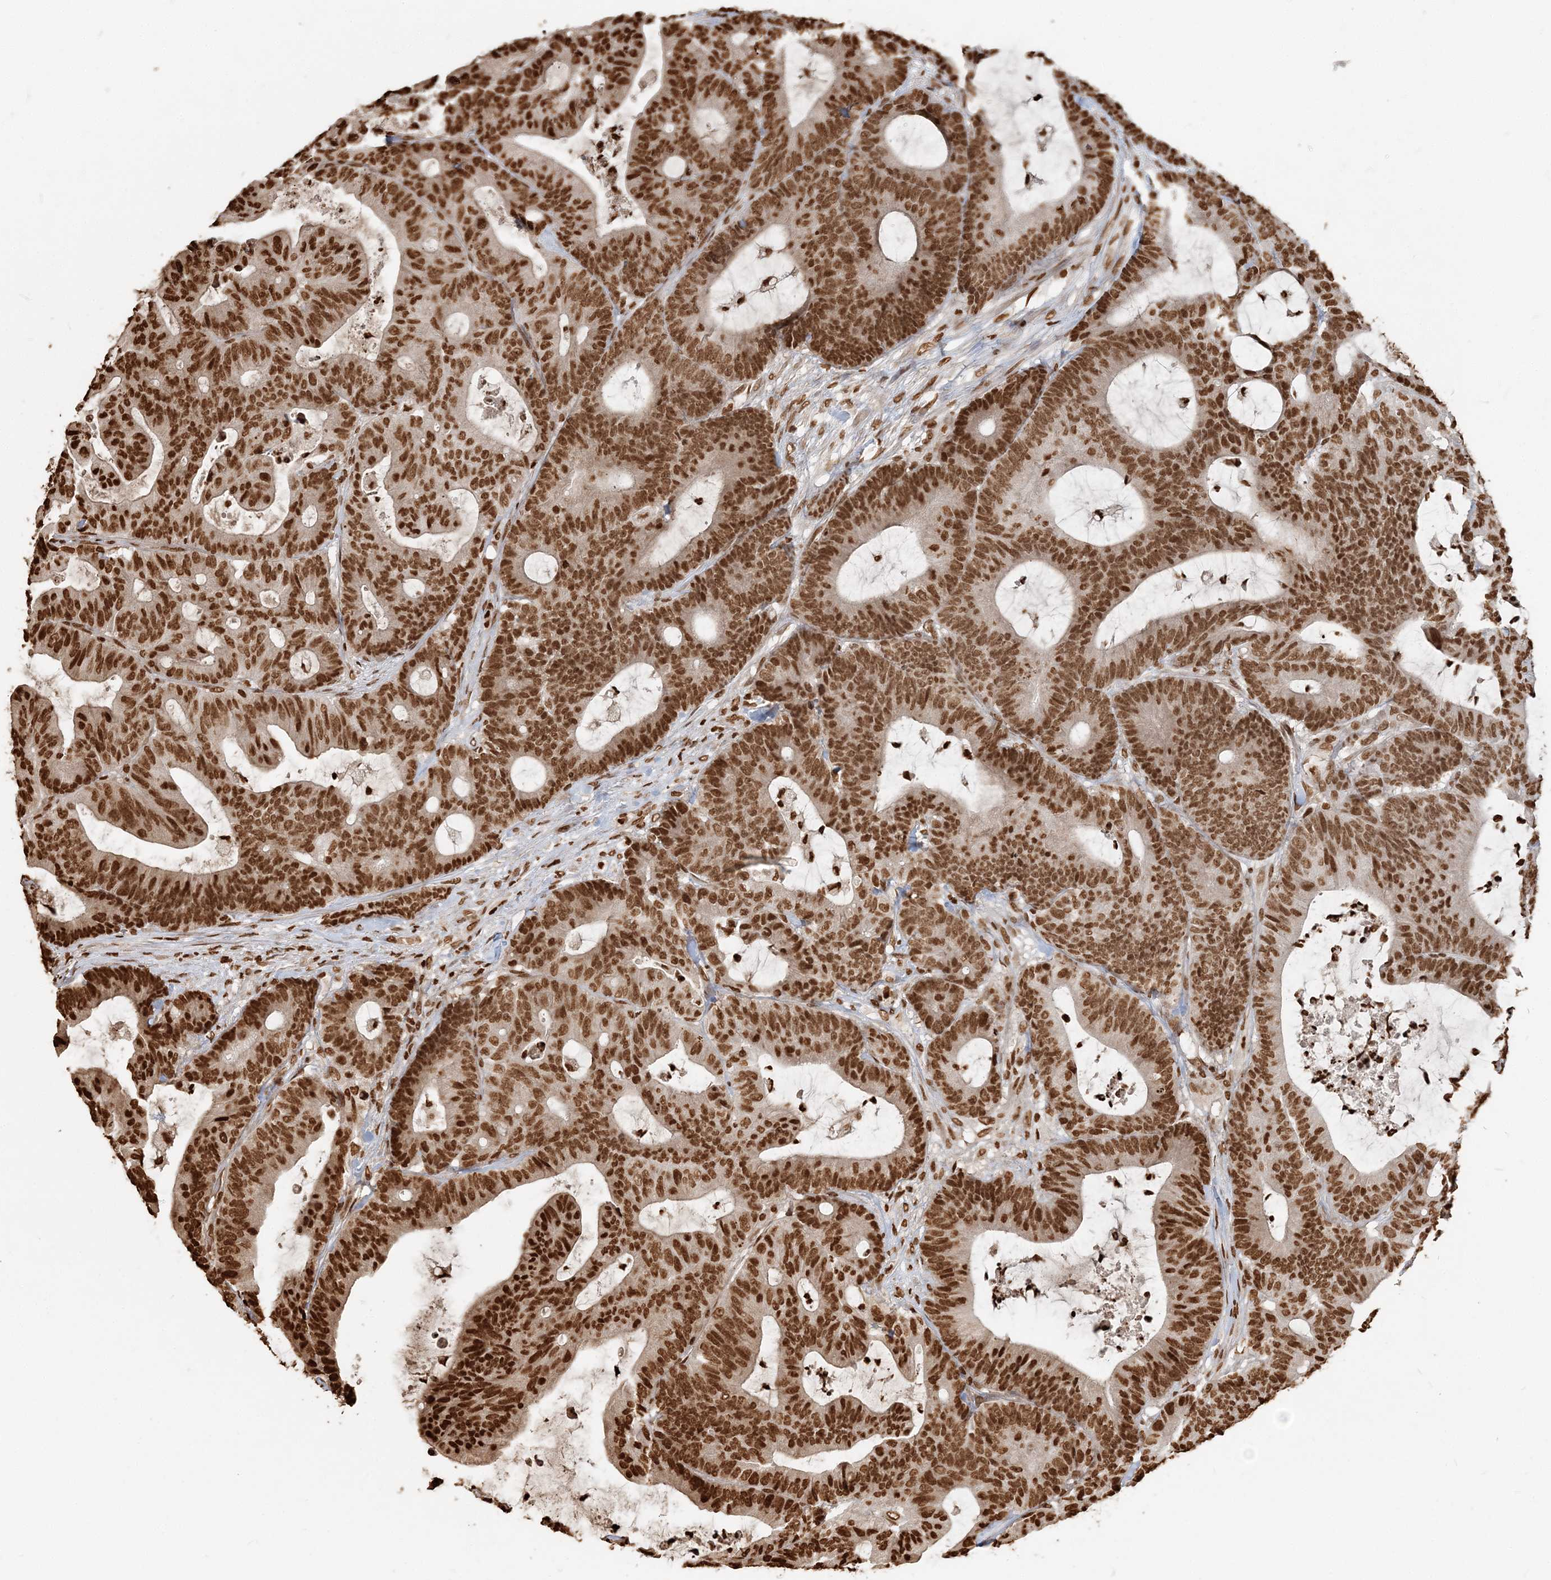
{"staining": {"intensity": "strong", "quantity": ">75%", "location": "nuclear"}, "tissue": "colorectal cancer", "cell_type": "Tumor cells", "image_type": "cancer", "snomed": [{"axis": "morphology", "description": "Adenocarcinoma, NOS"}, {"axis": "topography", "description": "Colon"}], "caption": "High-magnification brightfield microscopy of colorectal cancer stained with DAB (brown) and counterstained with hematoxylin (blue). tumor cells exhibit strong nuclear expression is present in about>75% of cells. The staining was performed using DAB to visualize the protein expression in brown, while the nuclei were stained in blue with hematoxylin (Magnification: 20x).", "gene": "H3-3B", "patient": {"sex": "female", "age": 84}}